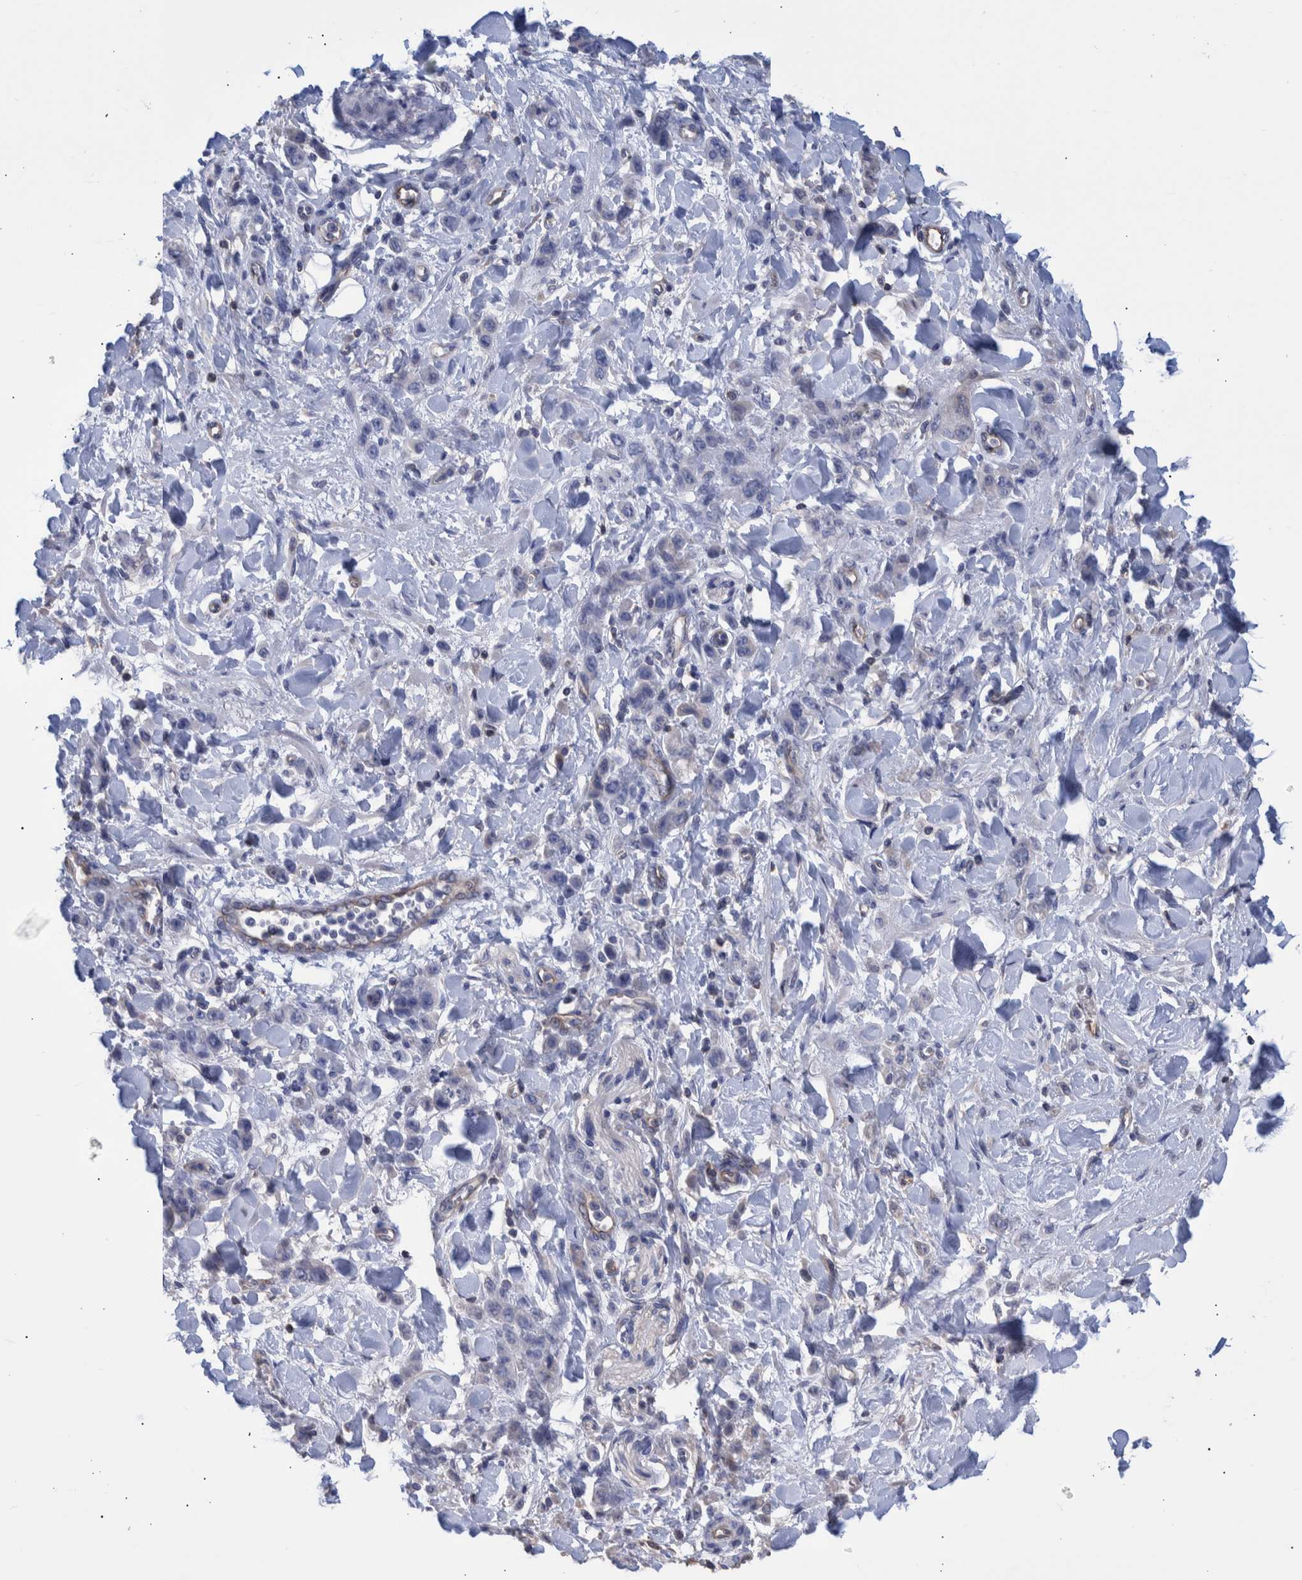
{"staining": {"intensity": "negative", "quantity": "none", "location": "none"}, "tissue": "stomach cancer", "cell_type": "Tumor cells", "image_type": "cancer", "snomed": [{"axis": "morphology", "description": "Normal tissue, NOS"}, {"axis": "morphology", "description": "Adenocarcinoma, NOS"}, {"axis": "topography", "description": "Stomach"}], "caption": "The histopathology image reveals no staining of tumor cells in stomach adenocarcinoma.", "gene": "PPP3CC", "patient": {"sex": "male", "age": 82}}